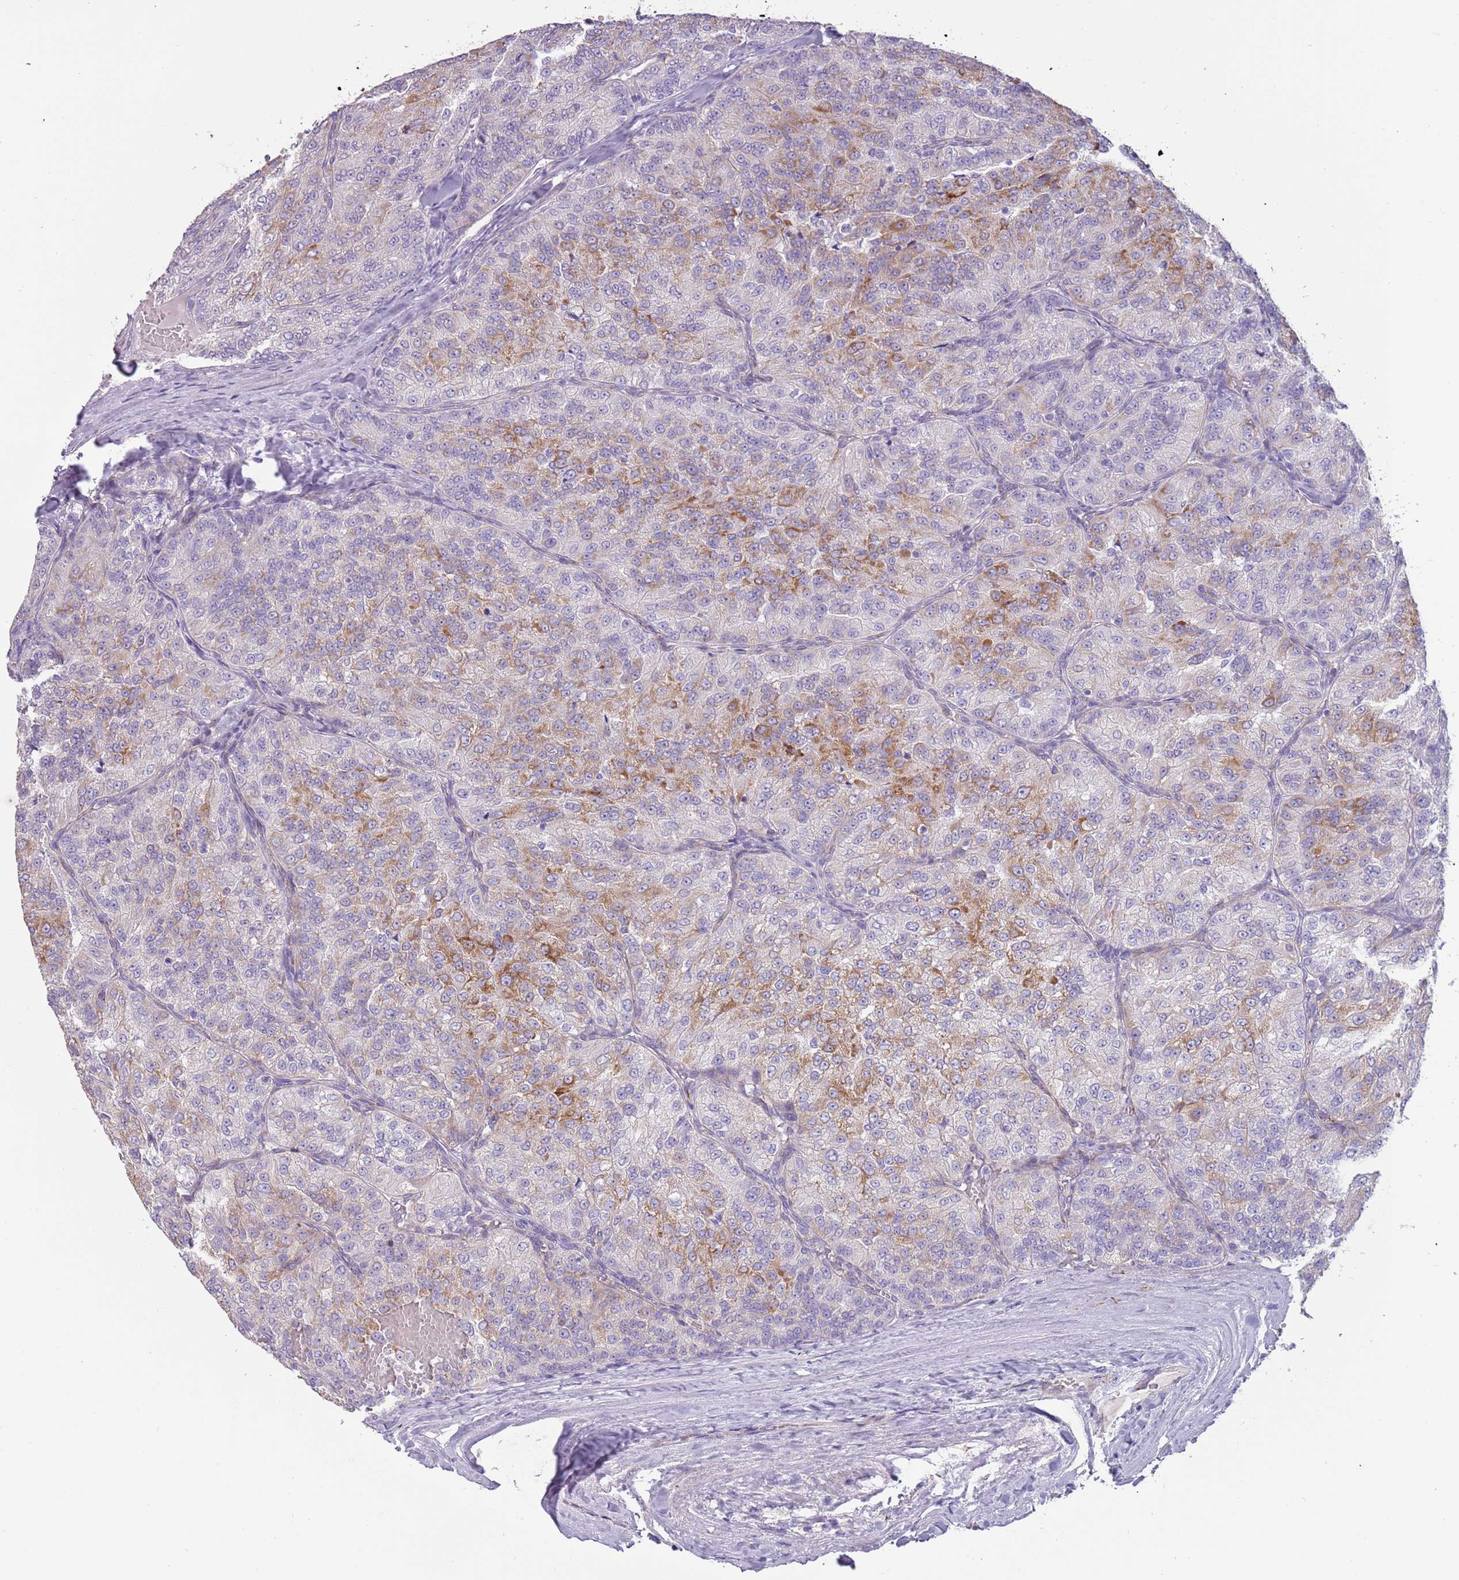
{"staining": {"intensity": "strong", "quantity": "<25%", "location": "cytoplasmic/membranous"}, "tissue": "renal cancer", "cell_type": "Tumor cells", "image_type": "cancer", "snomed": [{"axis": "morphology", "description": "Adenocarcinoma, NOS"}, {"axis": "topography", "description": "Kidney"}], "caption": "A photomicrograph showing strong cytoplasmic/membranous positivity in approximately <25% of tumor cells in renal cancer, as visualized by brown immunohistochemical staining.", "gene": "RNF222", "patient": {"sex": "female", "age": 63}}